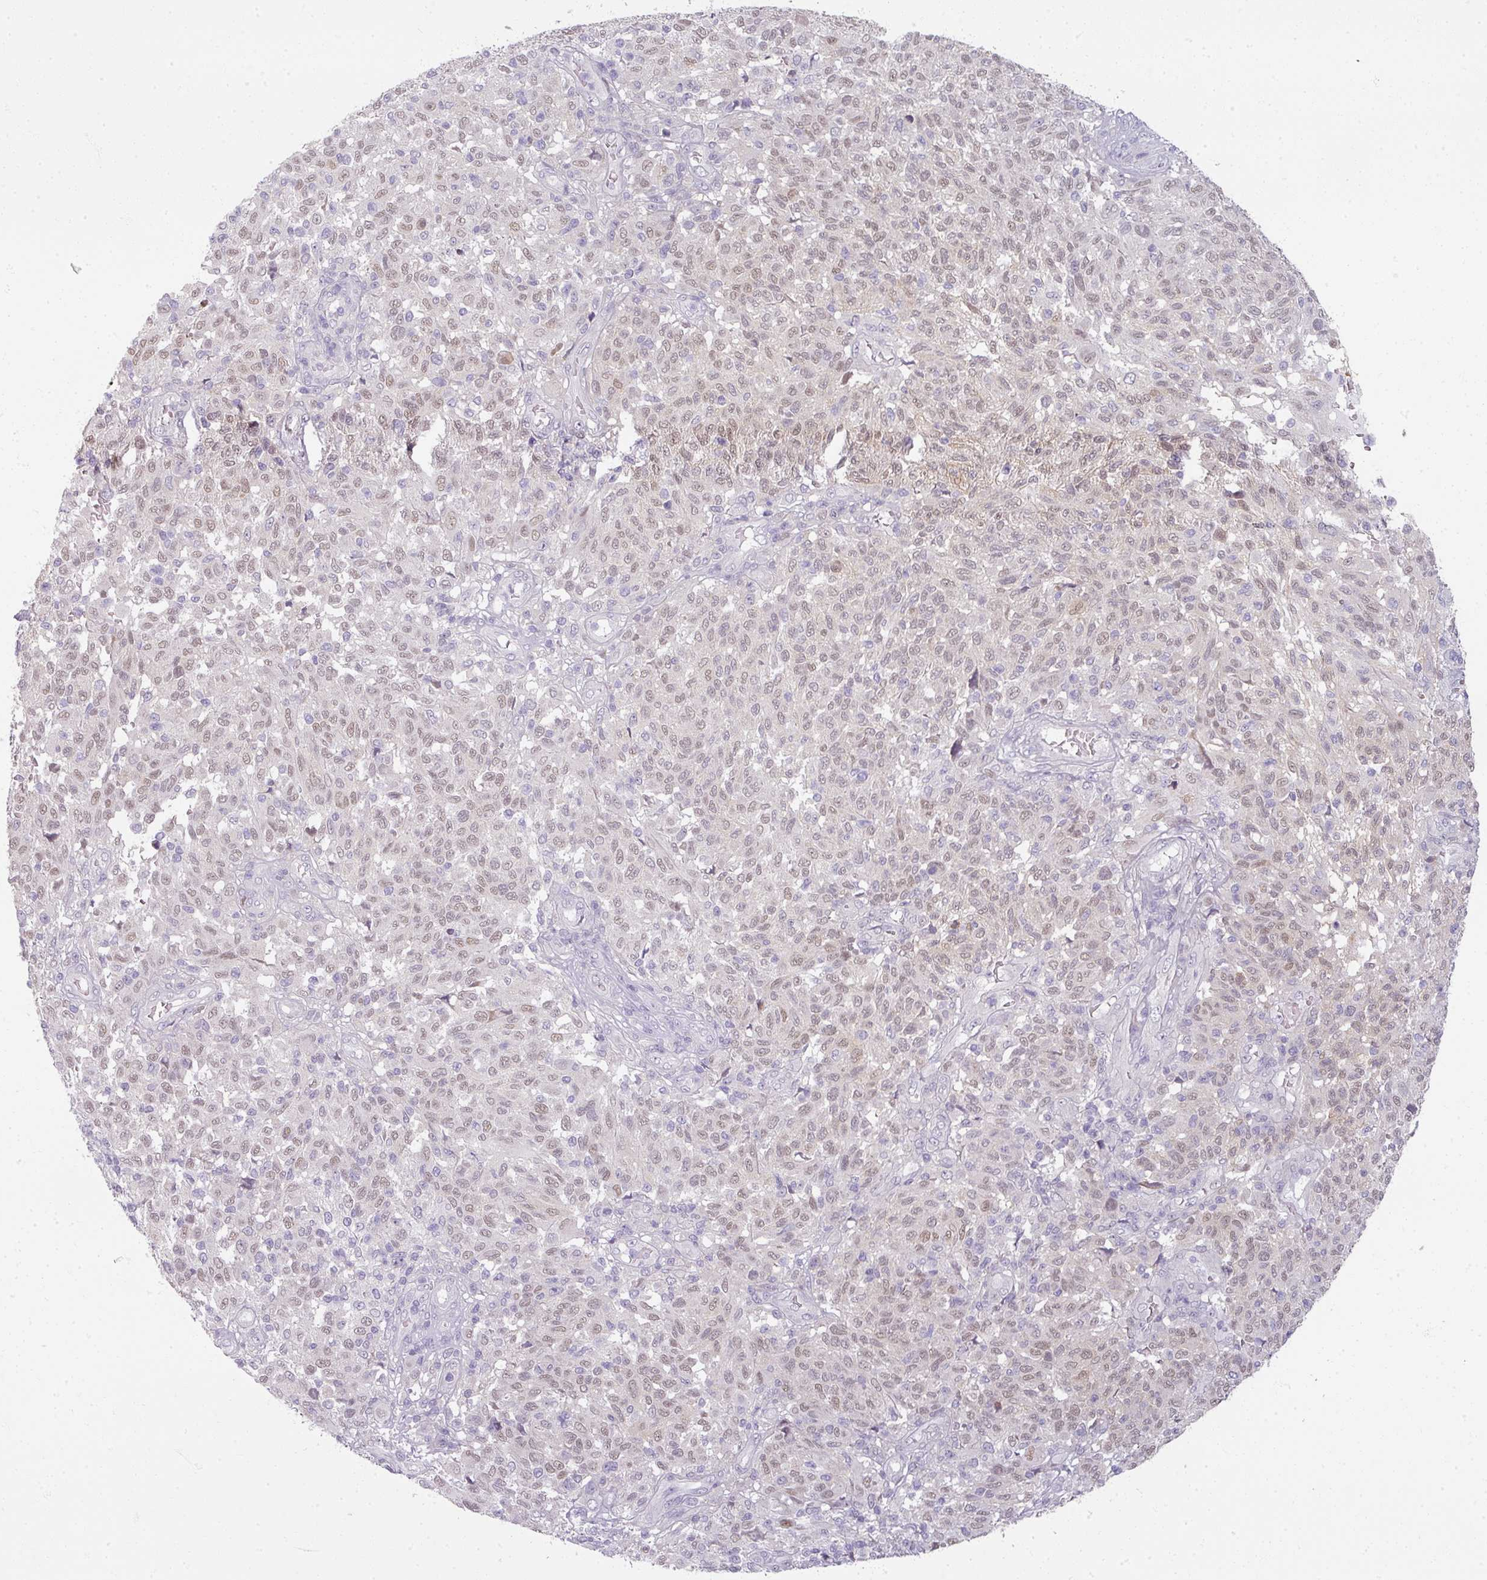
{"staining": {"intensity": "weak", "quantity": ">75%", "location": "nuclear"}, "tissue": "melanoma", "cell_type": "Tumor cells", "image_type": "cancer", "snomed": [{"axis": "morphology", "description": "Malignant melanoma, NOS"}, {"axis": "topography", "description": "Skin"}], "caption": "Protein staining of melanoma tissue demonstrates weak nuclear positivity in about >75% of tumor cells.", "gene": "MYMK", "patient": {"sex": "male", "age": 66}}